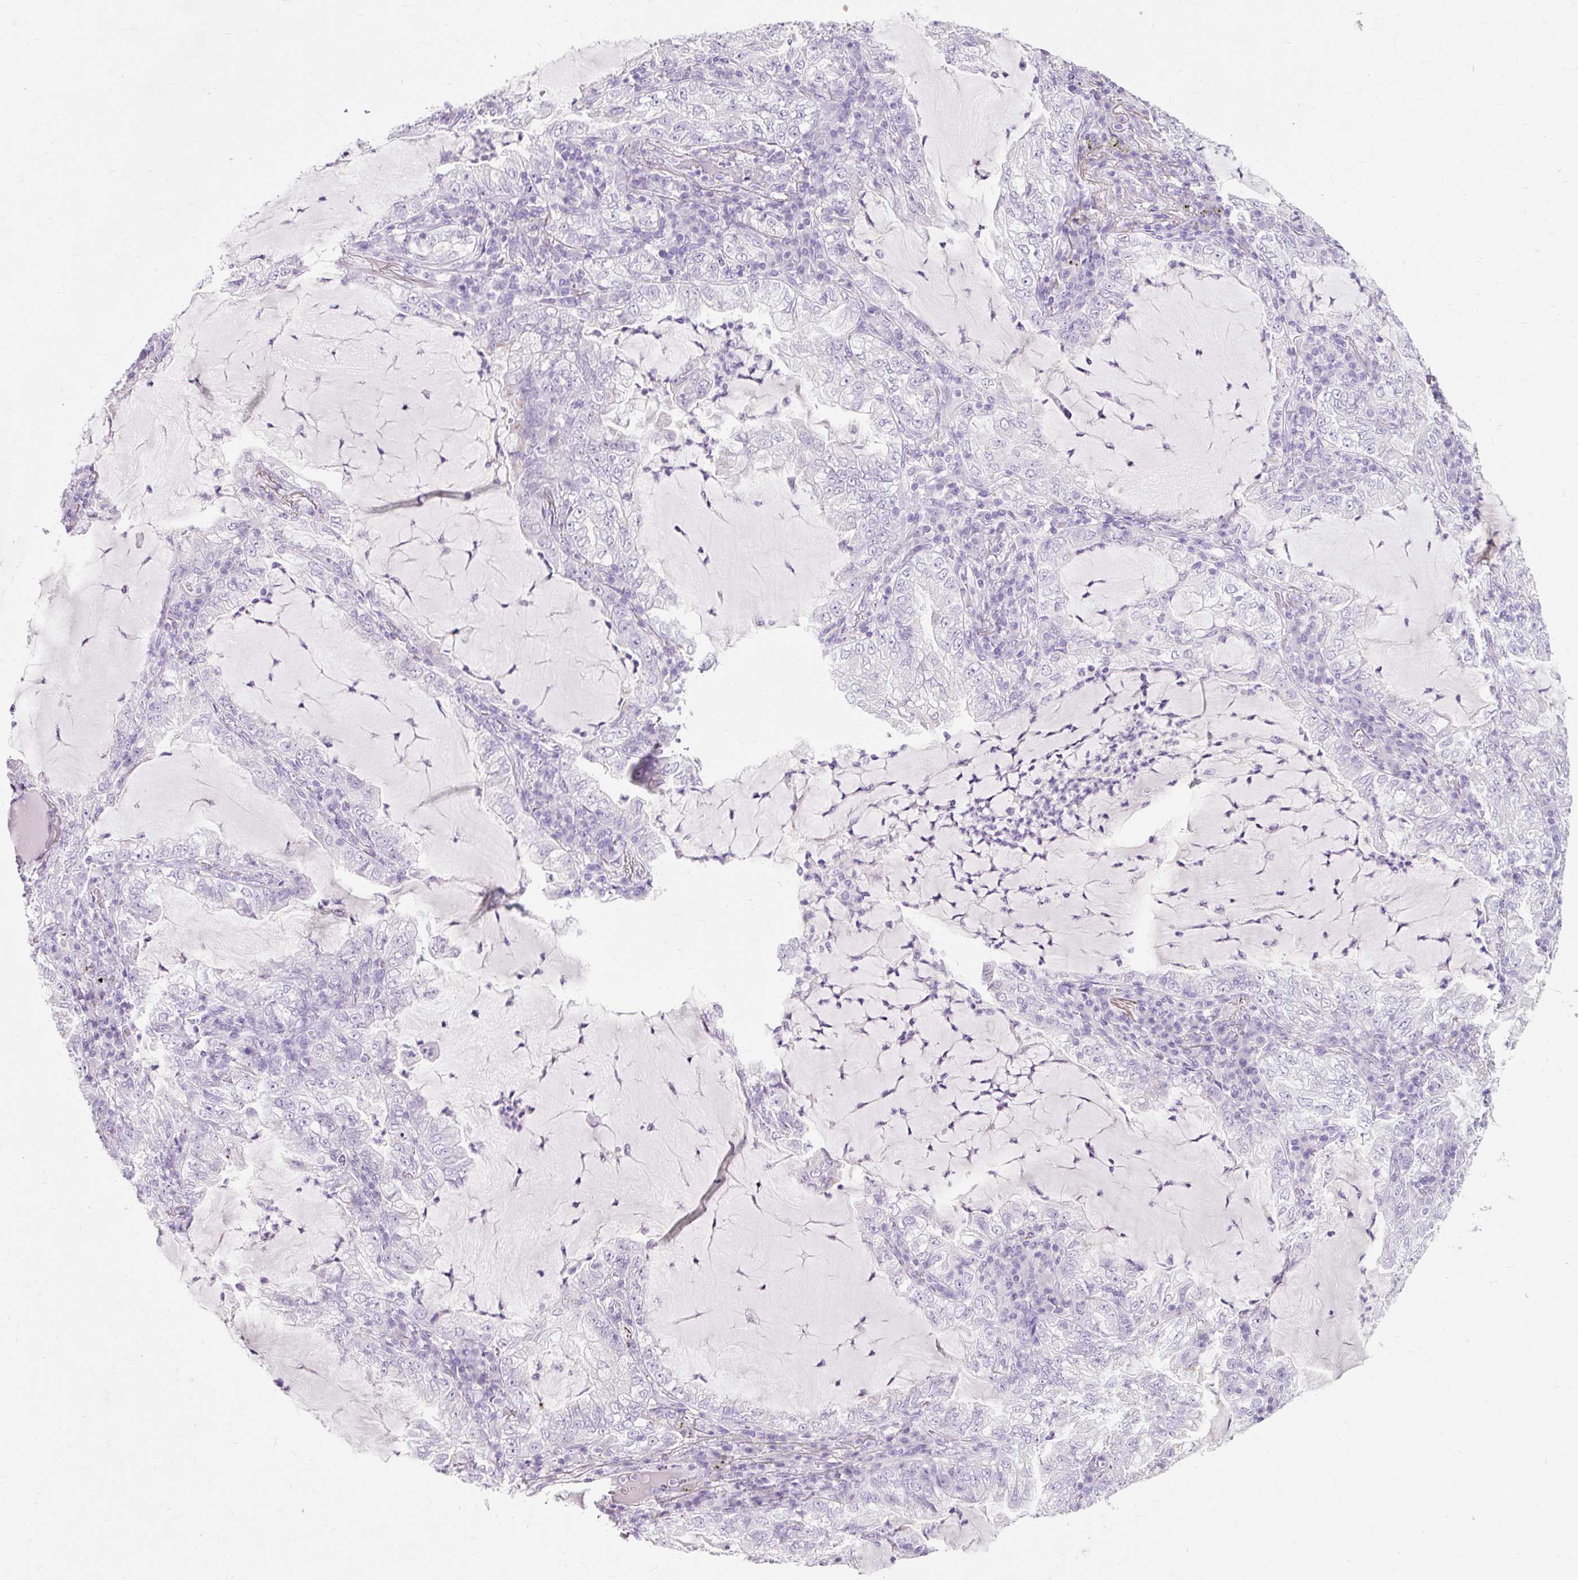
{"staining": {"intensity": "negative", "quantity": "none", "location": "none"}, "tissue": "lung cancer", "cell_type": "Tumor cells", "image_type": "cancer", "snomed": [{"axis": "morphology", "description": "Adenocarcinoma, NOS"}, {"axis": "topography", "description": "Lung"}], "caption": "A micrograph of lung adenocarcinoma stained for a protein demonstrates no brown staining in tumor cells.", "gene": "TMEM213", "patient": {"sex": "female", "age": 73}}